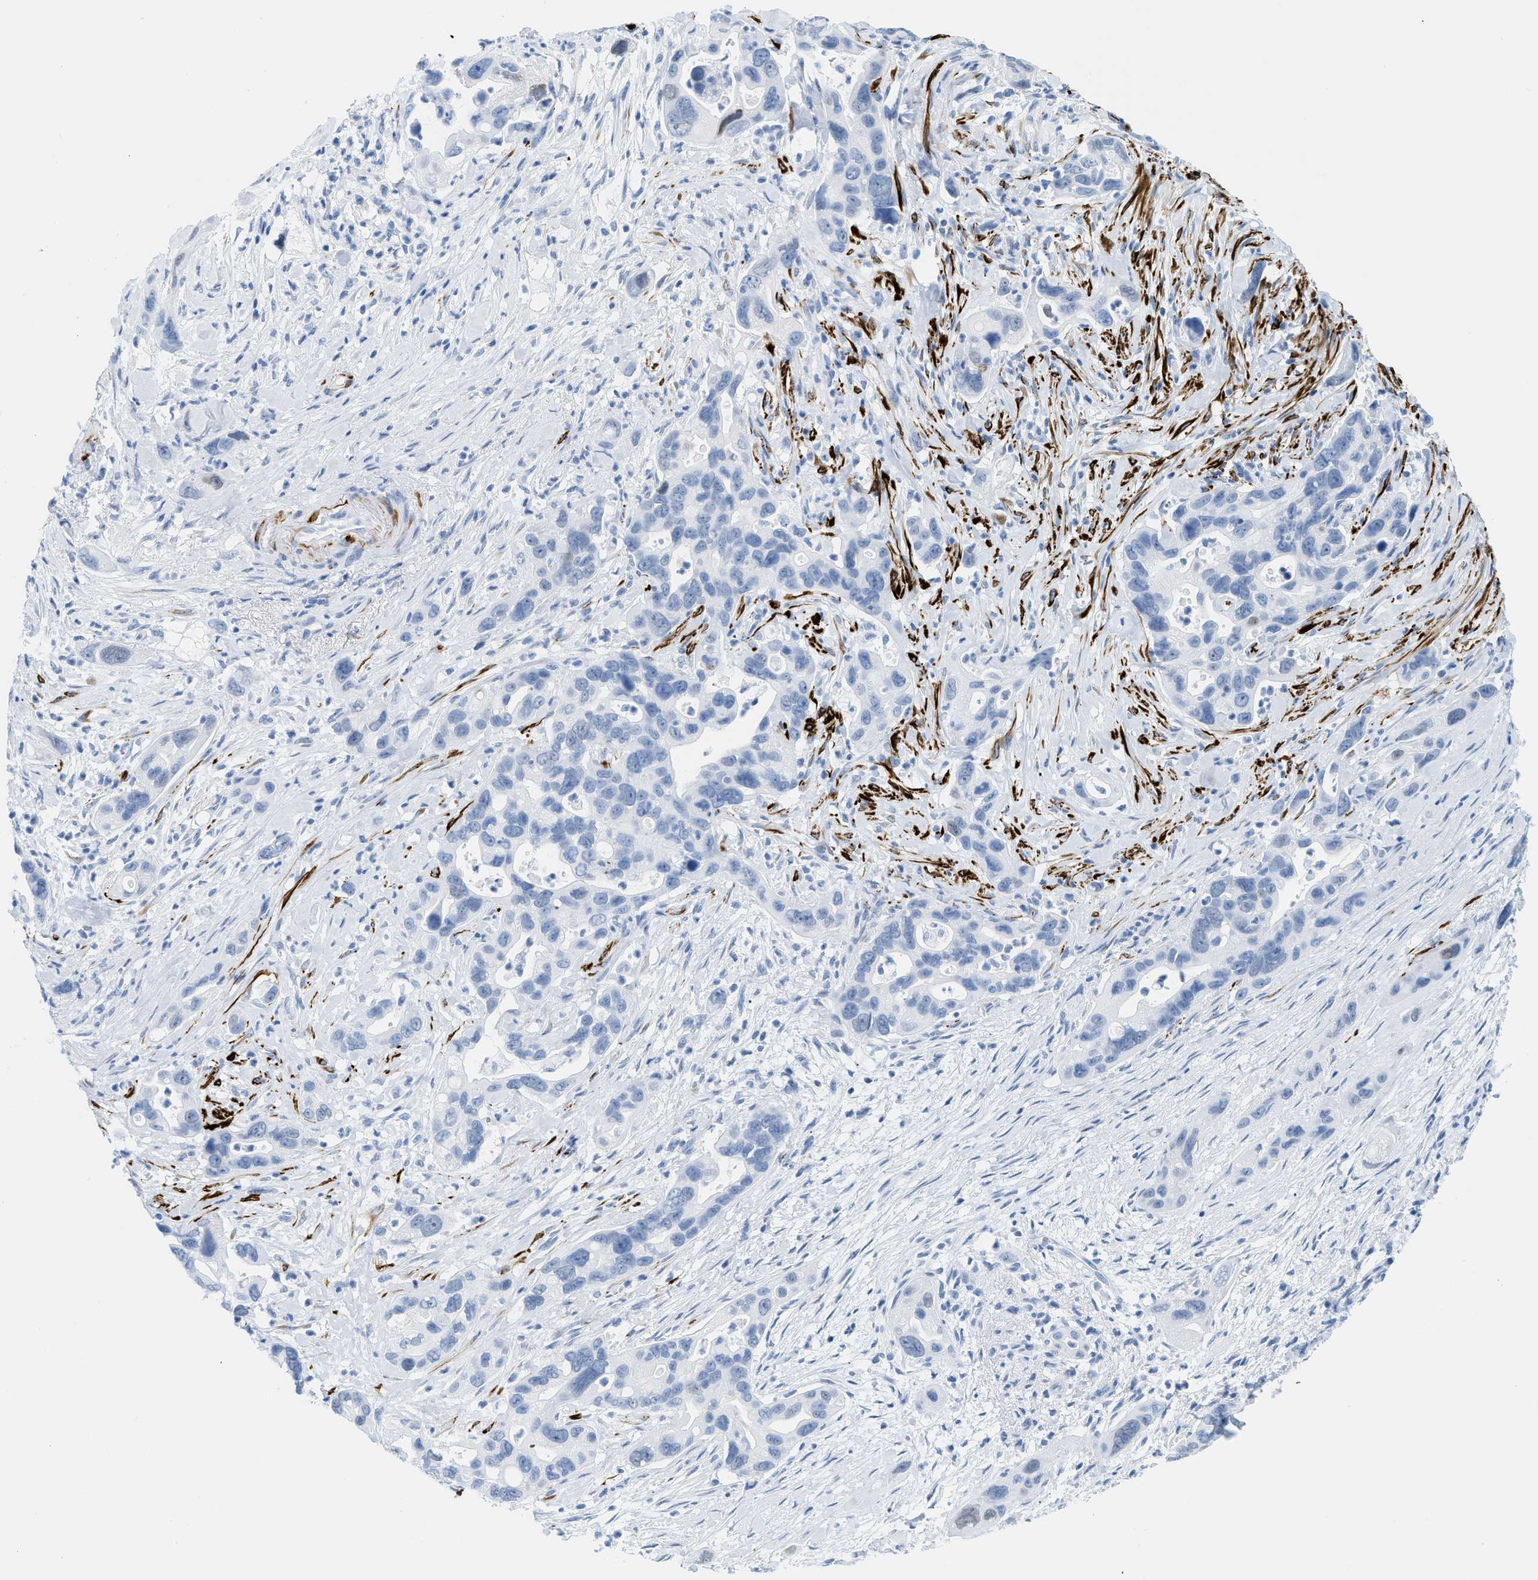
{"staining": {"intensity": "negative", "quantity": "none", "location": "none"}, "tissue": "pancreatic cancer", "cell_type": "Tumor cells", "image_type": "cancer", "snomed": [{"axis": "morphology", "description": "Adenocarcinoma, NOS"}, {"axis": "topography", "description": "Pancreas"}], "caption": "Immunohistochemistry (IHC) photomicrograph of human adenocarcinoma (pancreatic) stained for a protein (brown), which exhibits no staining in tumor cells.", "gene": "DES", "patient": {"sex": "female", "age": 70}}